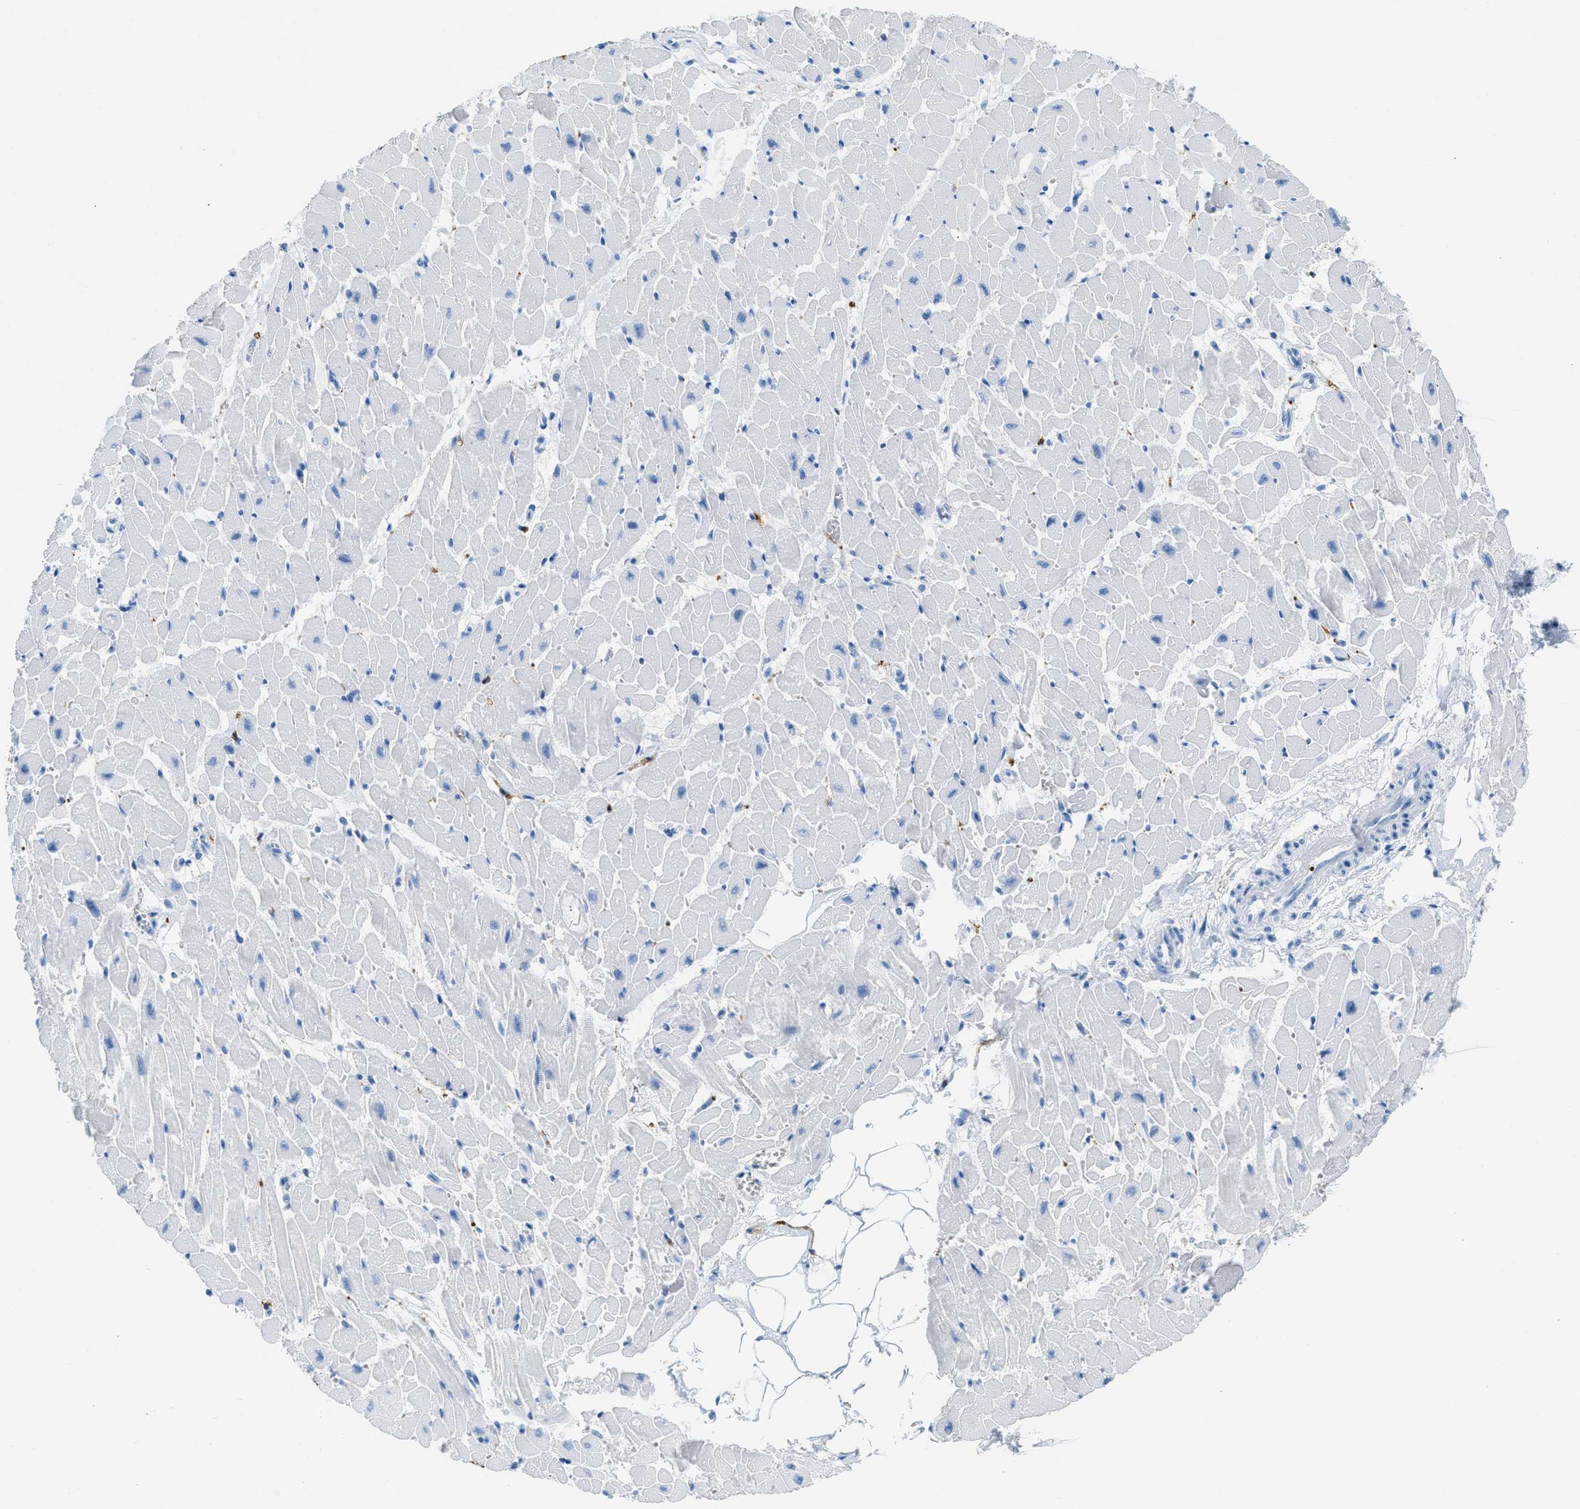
{"staining": {"intensity": "negative", "quantity": "none", "location": "none"}, "tissue": "heart muscle", "cell_type": "Cardiomyocytes", "image_type": "normal", "snomed": [{"axis": "morphology", "description": "Normal tissue, NOS"}, {"axis": "topography", "description": "Heart"}], "caption": "Immunohistochemistry micrograph of unremarkable heart muscle: heart muscle stained with DAB (3,3'-diaminobenzidine) exhibits no significant protein expression in cardiomyocytes. (Brightfield microscopy of DAB (3,3'-diaminobenzidine) immunohistochemistry (IHC) at high magnification).", "gene": "FAIM2", "patient": {"sex": "female", "age": 19}}